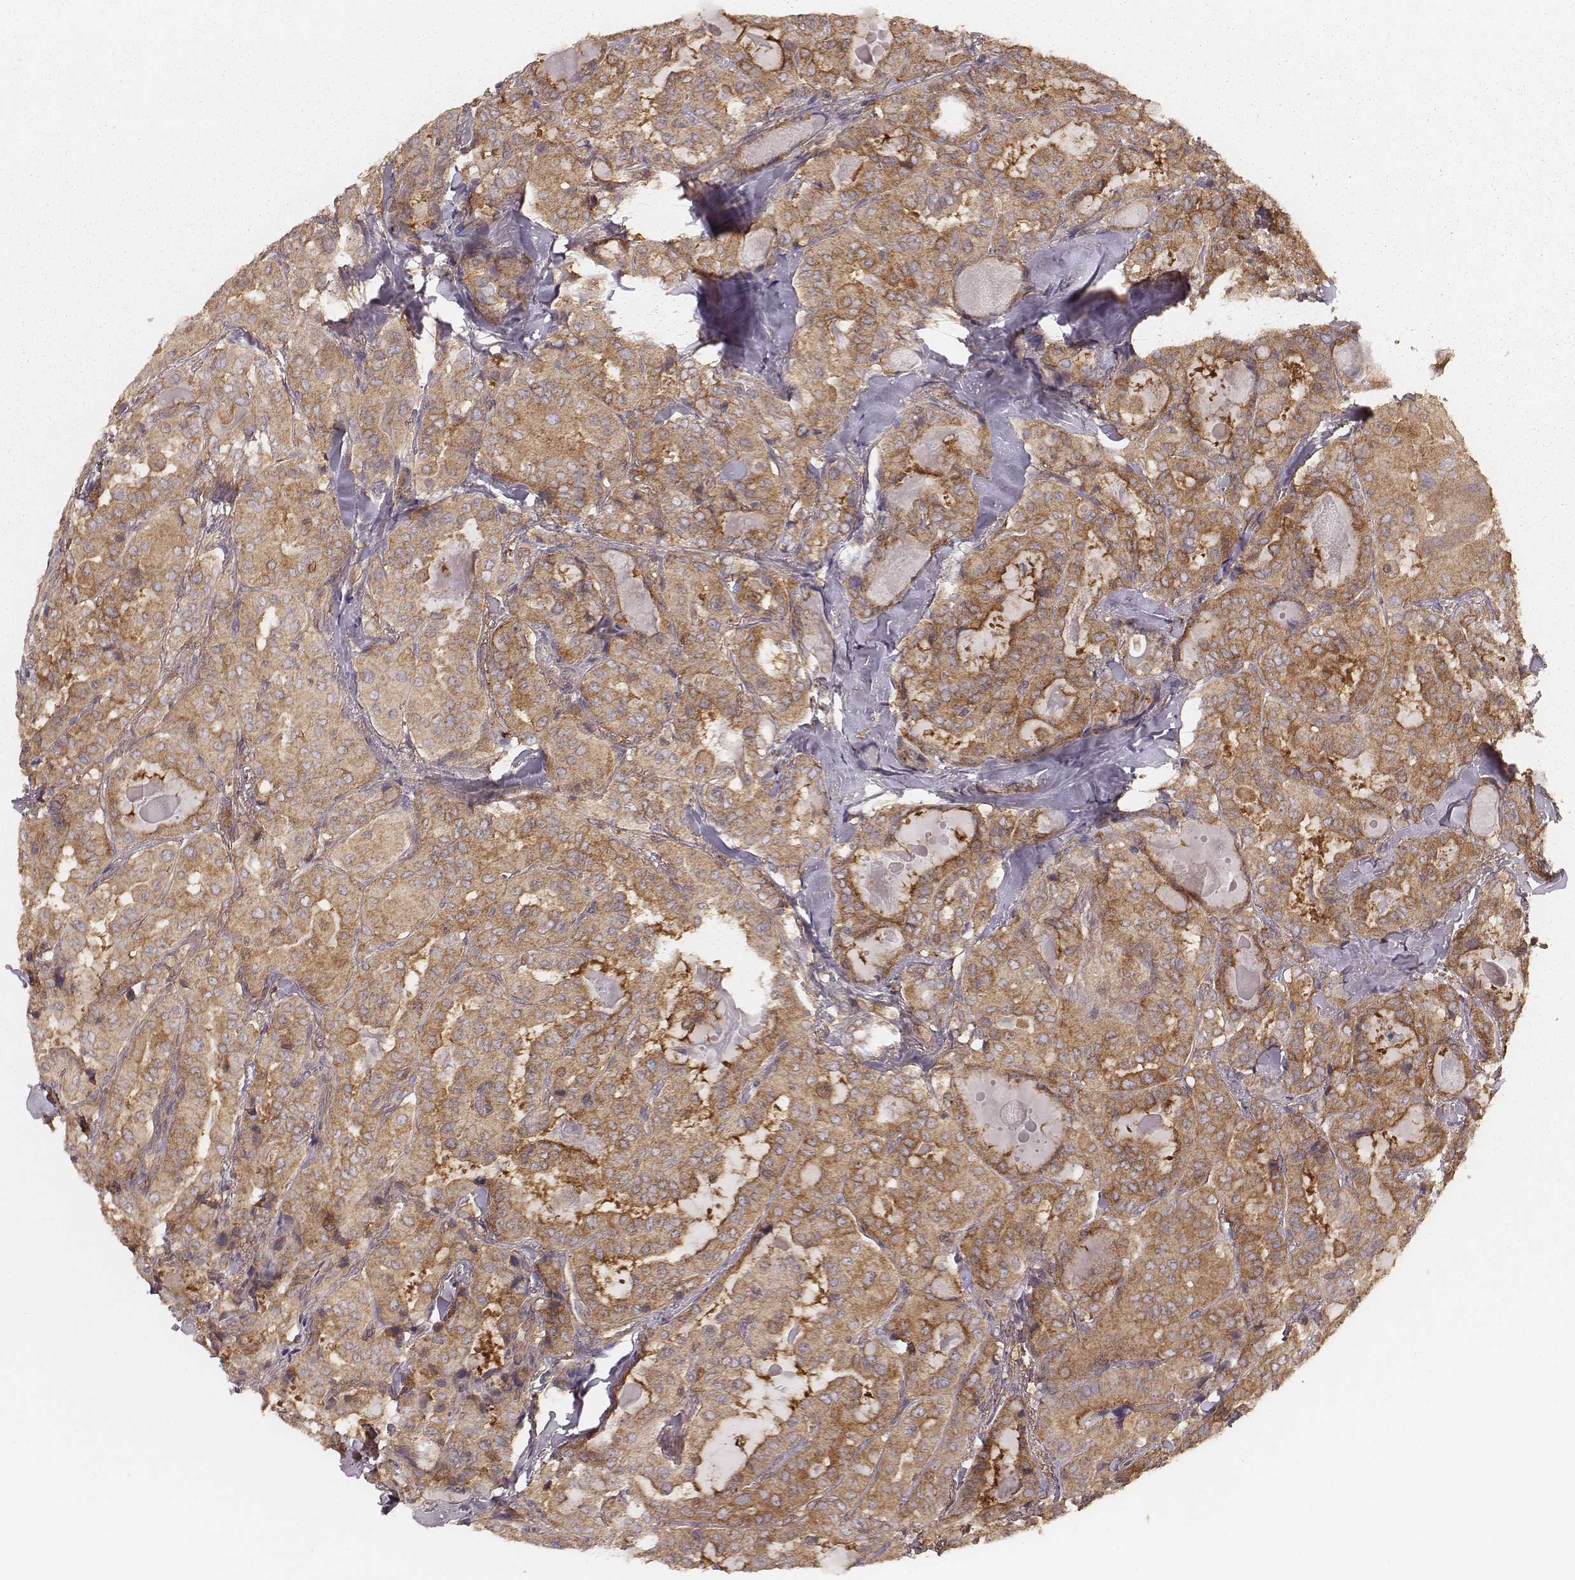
{"staining": {"intensity": "moderate", "quantity": ">75%", "location": "cytoplasmic/membranous"}, "tissue": "thyroid cancer", "cell_type": "Tumor cells", "image_type": "cancer", "snomed": [{"axis": "morphology", "description": "Papillary adenocarcinoma, NOS"}, {"axis": "topography", "description": "Thyroid gland"}], "caption": "Immunohistochemical staining of thyroid cancer demonstrates medium levels of moderate cytoplasmic/membranous protein staining in approximately >75% of tumor cells.", "gene": "CARS1", "patient": {"sex": "female", "age": 41}}